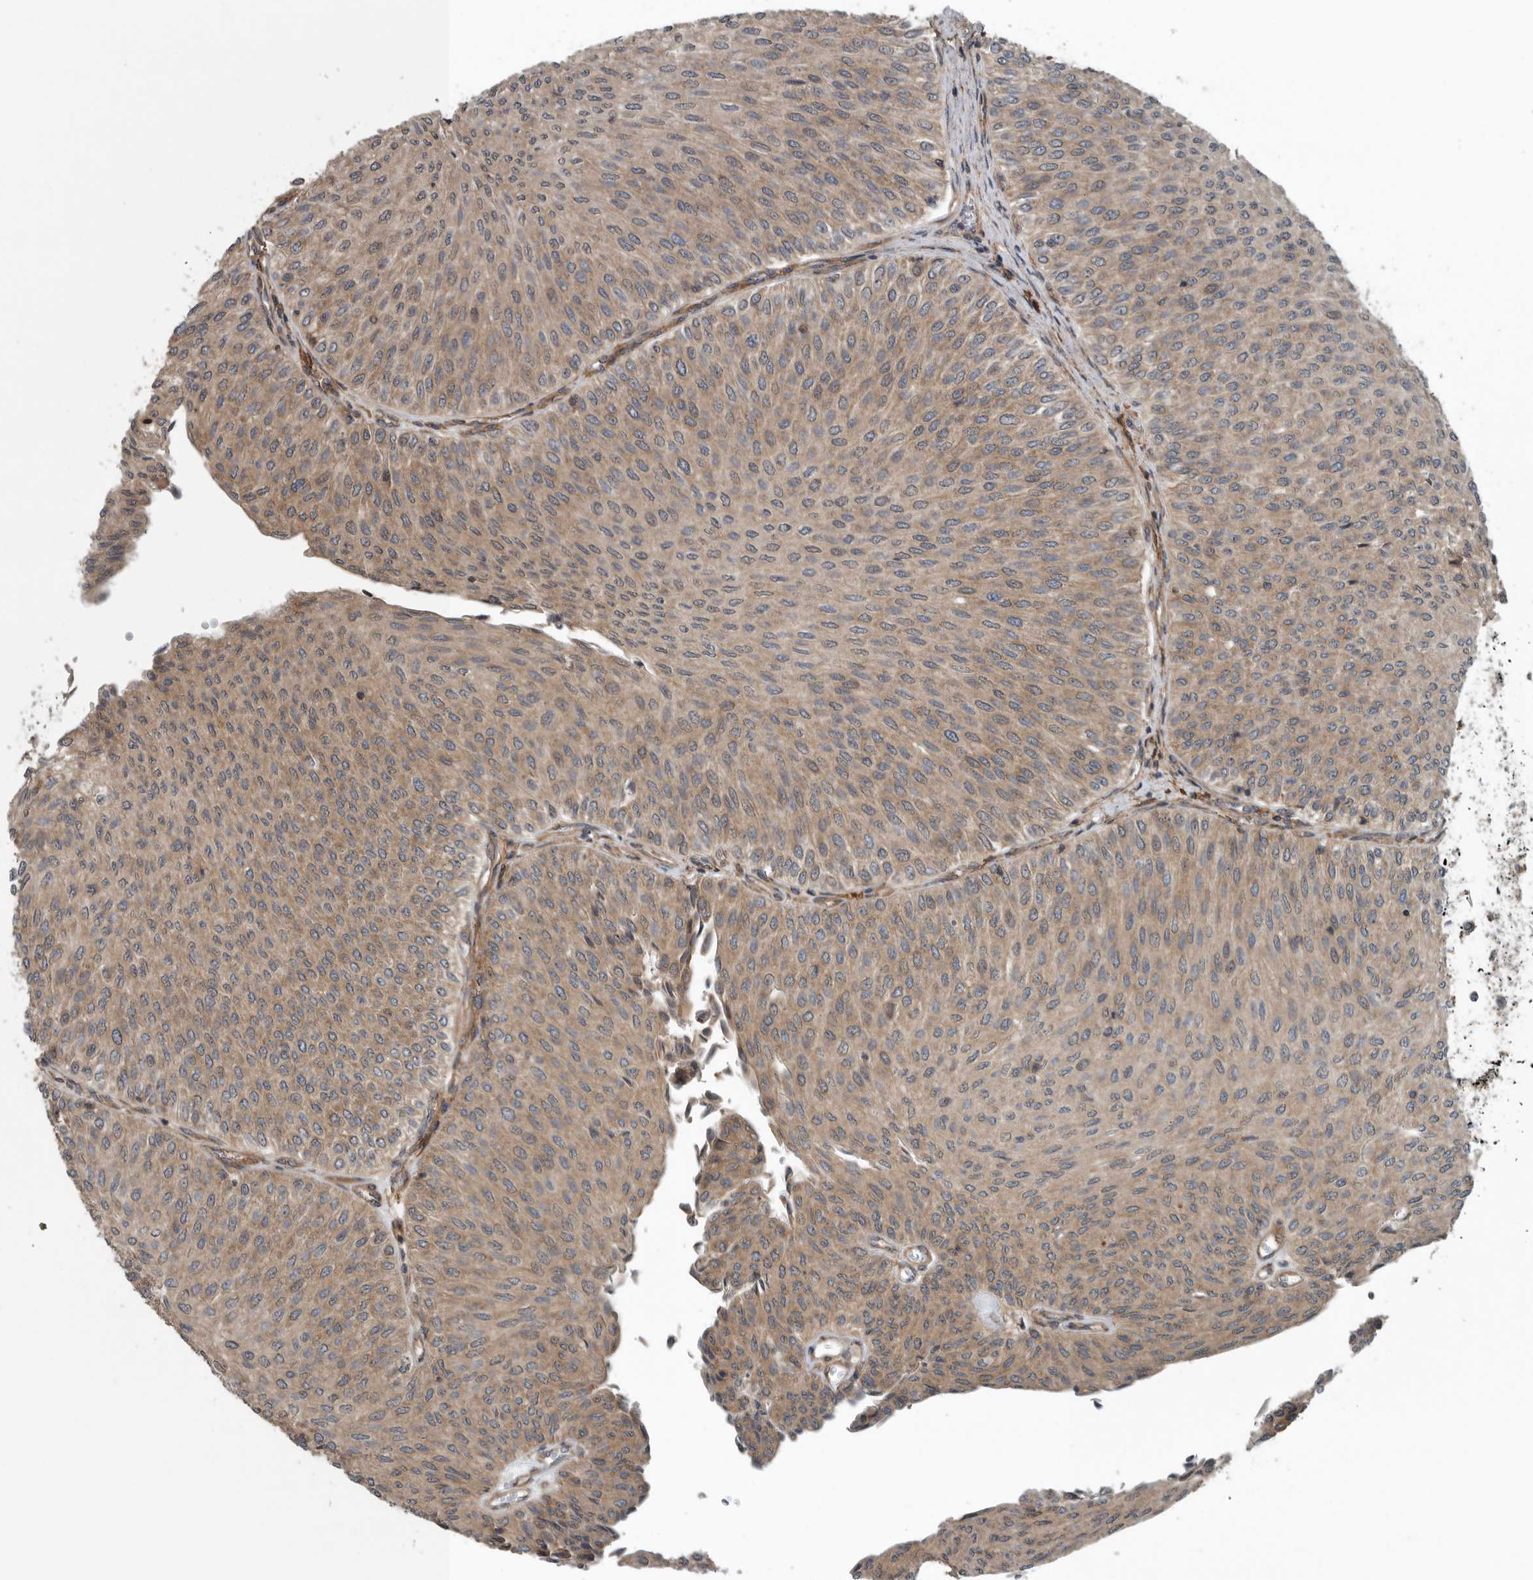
{"staining": {"intensity": "moderate", "quantity": ">75%", "location": "cytoplasmic/membranous"}, "tissue": "urothelial cancer", "cell_type": "Tumor cells", "image_type": "cancer", "snomed": [{"axis": "morphology", "description": "Urothelial carcinoma, Low grade"}, {"axis": "topography", "description": "Urinary bladder"}], "caption": "High-power microscopy captured an immunohistochemistry histopathology image of urothelial cancer, revealing moderate cytoplasmic/membranous staining in about >75% of tumor cells. Nuclei are stained in blue.", "gene": "AMFR", "patient": {"sex": "male", "age": 78}}